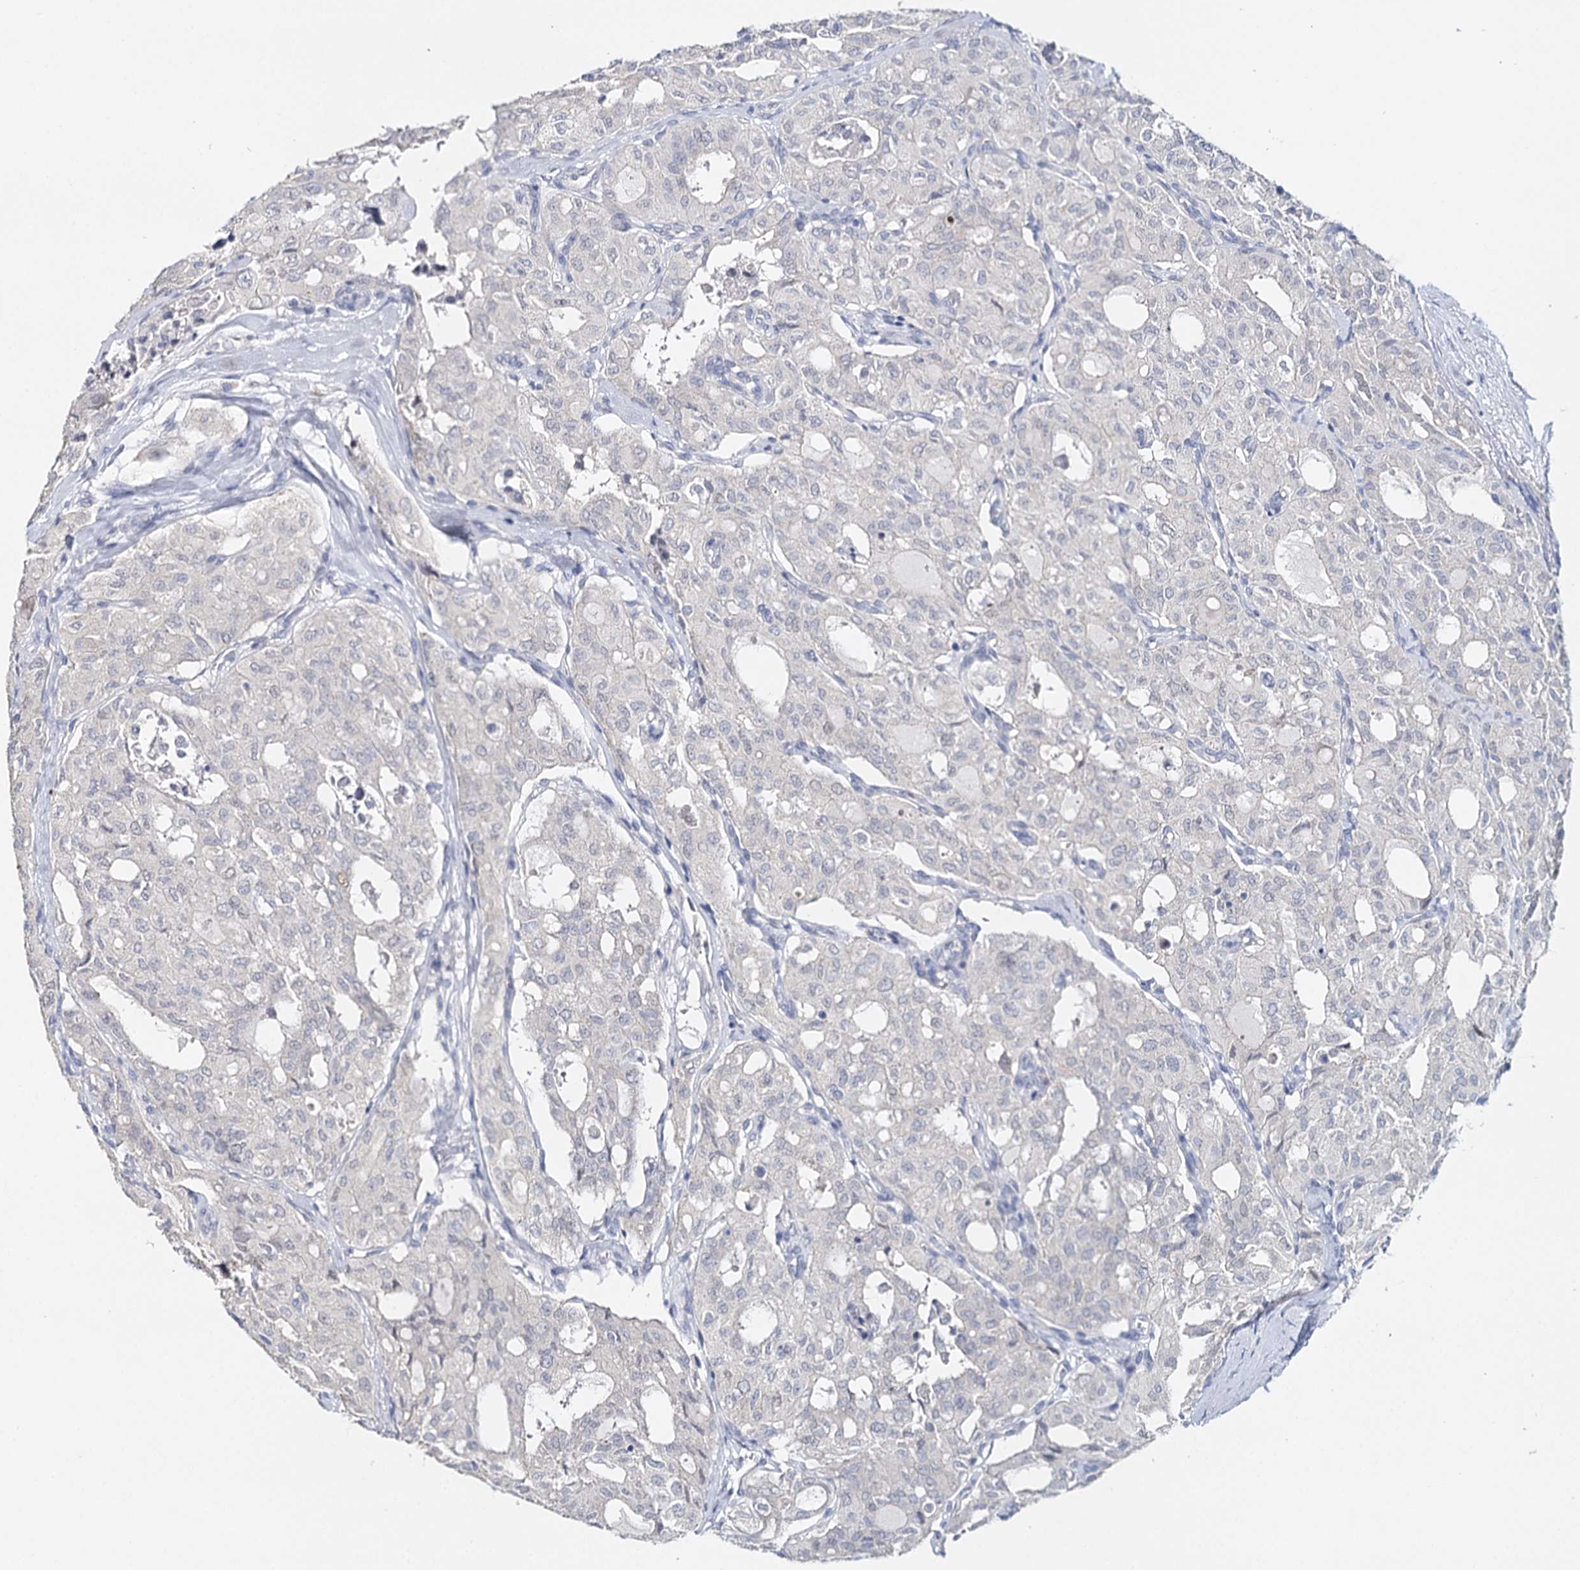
{"staining": {"intensity": "negative", "quantity": "none", "location": "none"}, "tissue": "thyroid cancer", "cell_type": "Tumor cells", "image_type": "cancer", "snomed": [{"axis": "morphology", "description": "Follicular adenoma carcinoma, NOS"}, {"axis": "topography", "description": "Thyroid gland"}], "caption": "This micrograph is of thyroid cancer stained with immunohistochemistry (IHC) to label a protein in brown with the nuclei are counter-stained blue. There is no staining in tumor cells.", "gene": "TP53", "patient": {"sex": "male", "age": 75}}